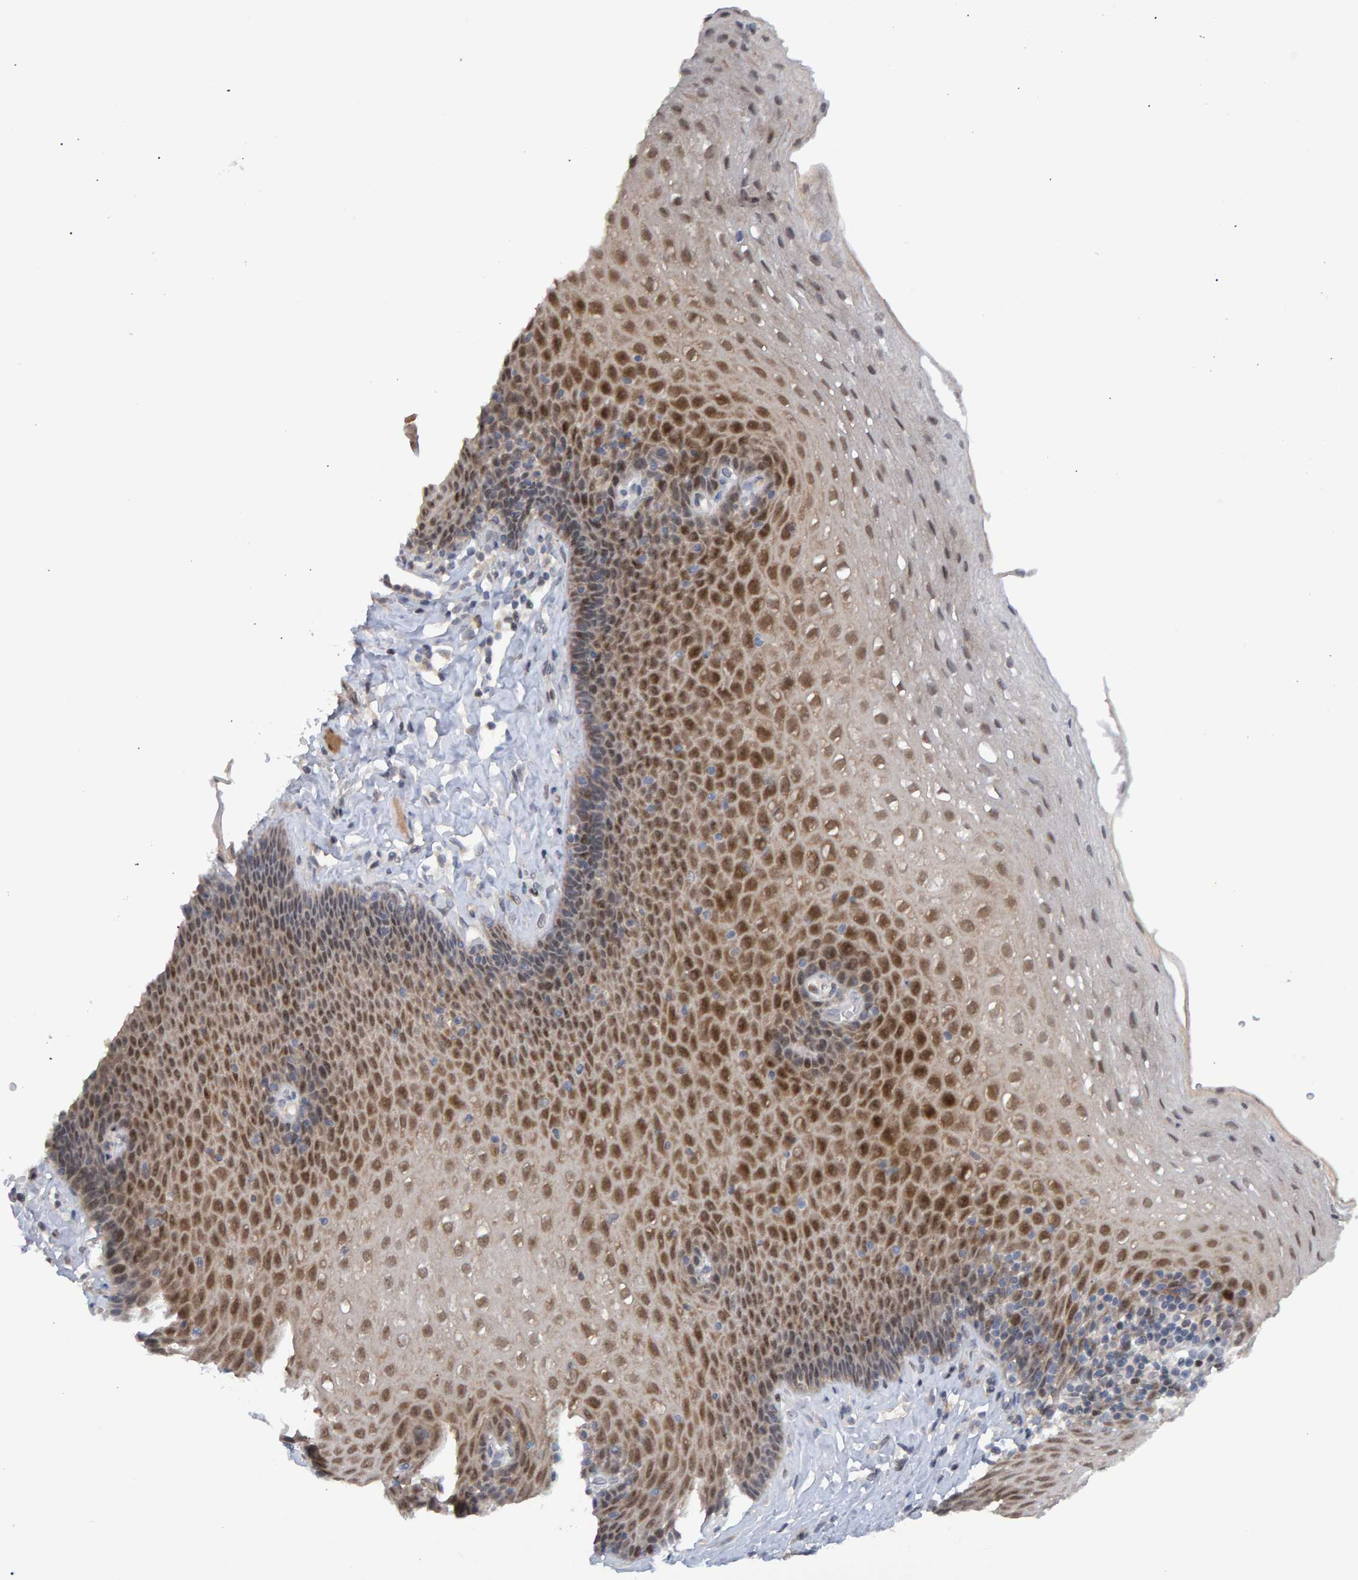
{"staining": {"intensity": "moderate", "quantity": "25%-75%", "location": "cytoplasmic/membranous,nuclear"}, "tissue": "esophagus", "cell_type": "Squamous epithelial cells", "image_type": "normal", "snomed": [{"axis": "morphology", "description": "Normal tissue, NOS"}, {"axis": "topography", "description": "Esophagus"}], "caption": "Immunohistochemistry (IHC) (DAB) staining of unremarkable human esophagus reveals moderate cytoplasmic/membranous,nuclear protein staining in about 25%-75% of squamous epithelial cells. Using DAB (brown) and hematoxylin (blue) stains, captured at high magnification using brightfield microscopy.", "gene": "ESRP1", "patient": {"sex": "female", "age": 66}}